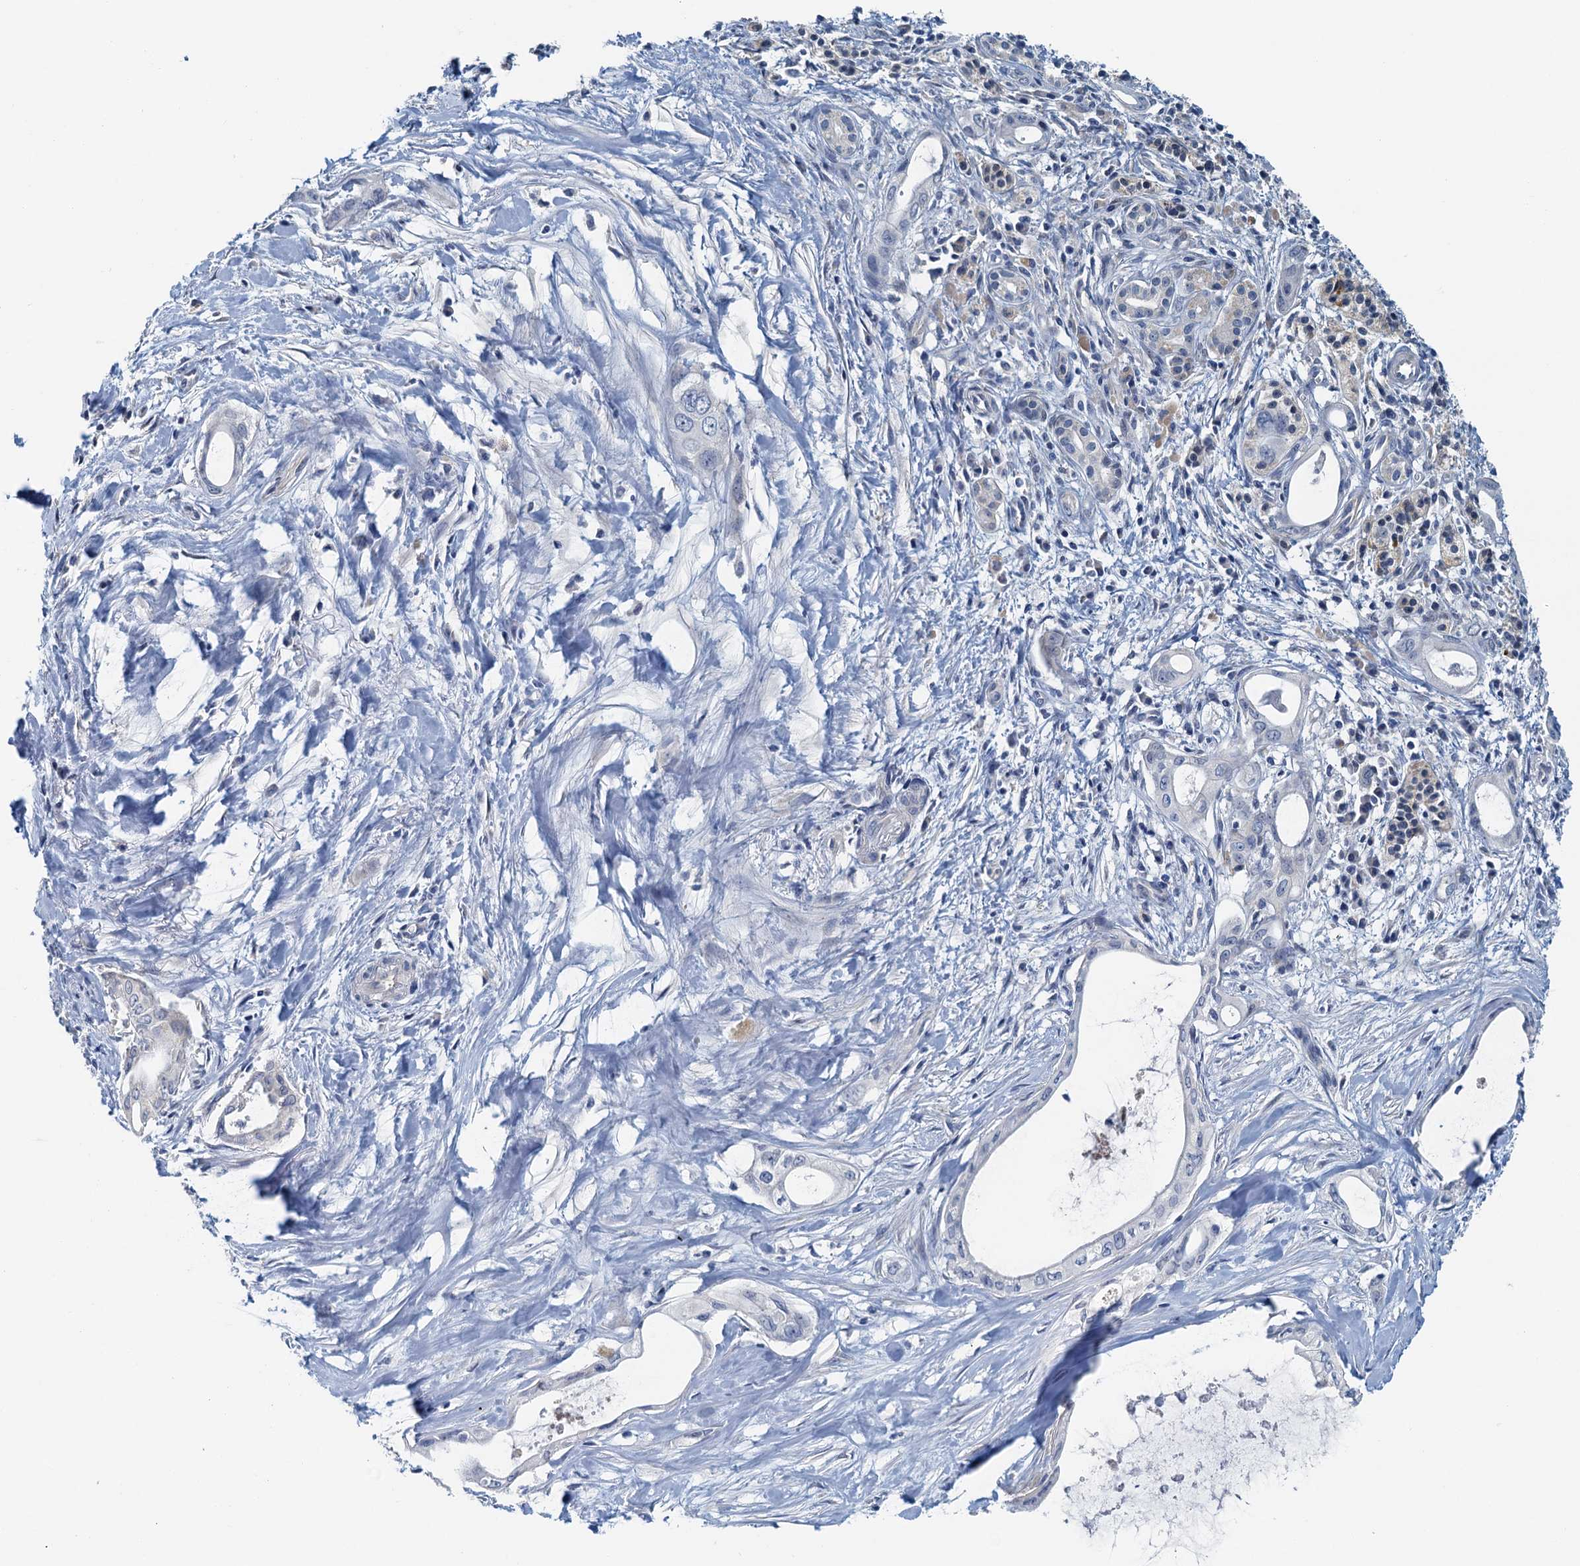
{"staining": {"intensity": "negative", "quantity": "none", "location": "none"}, "tissue": "pancreatic cancer", "cell_type": "Tumor cells", "image_type": "cancer", "snomed": [{"axis": "morphology", "description": "Adenocarcinoma, NOS"}, {"axis": "topography", "description": "Pancreas"}], "caption": "Immunohistochemical staining of adenocarcinoma (pancreatic) exhibits no significant staining in tumor cells. (DAB IHC with hematoxylin counter stain).", "gene": "DTD1", "patient": {"sex": "male", "age": 72}}